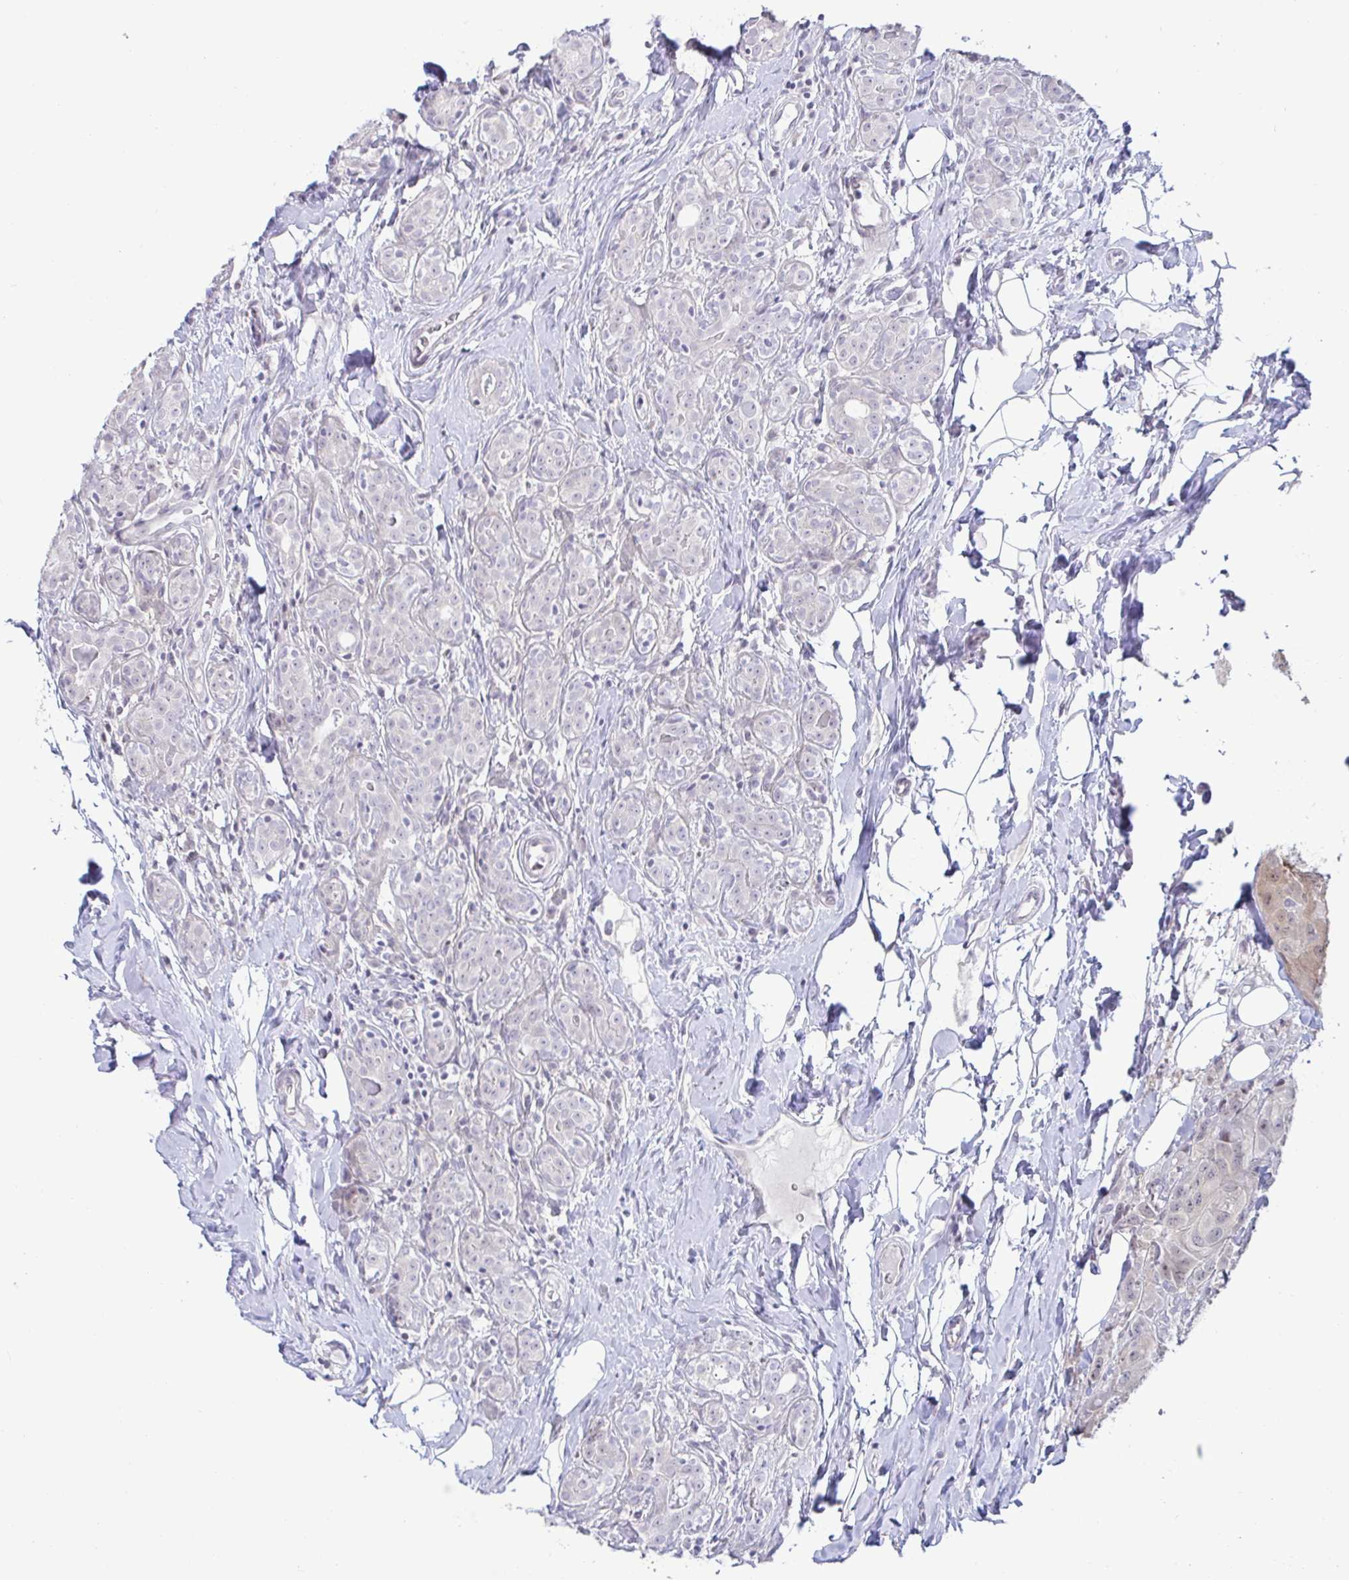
{"staining": {"intensity": "negative", "quantity": "none", "location": "none"}, "tissue": "breast cancer", "cell_type": "Tumor cells", "image_type": "cancer", "snomed": [{"axis": "morphology", "description": "Duct carcinoma"}, {"axis": "topography", "description": "Breast"}], "caption": "The histopathology image displays no significant expression in tumor cells of intraductal carcinoma (breast).", "gene": "GSTM1", "patient": {"sex": "female", "age": 43}}